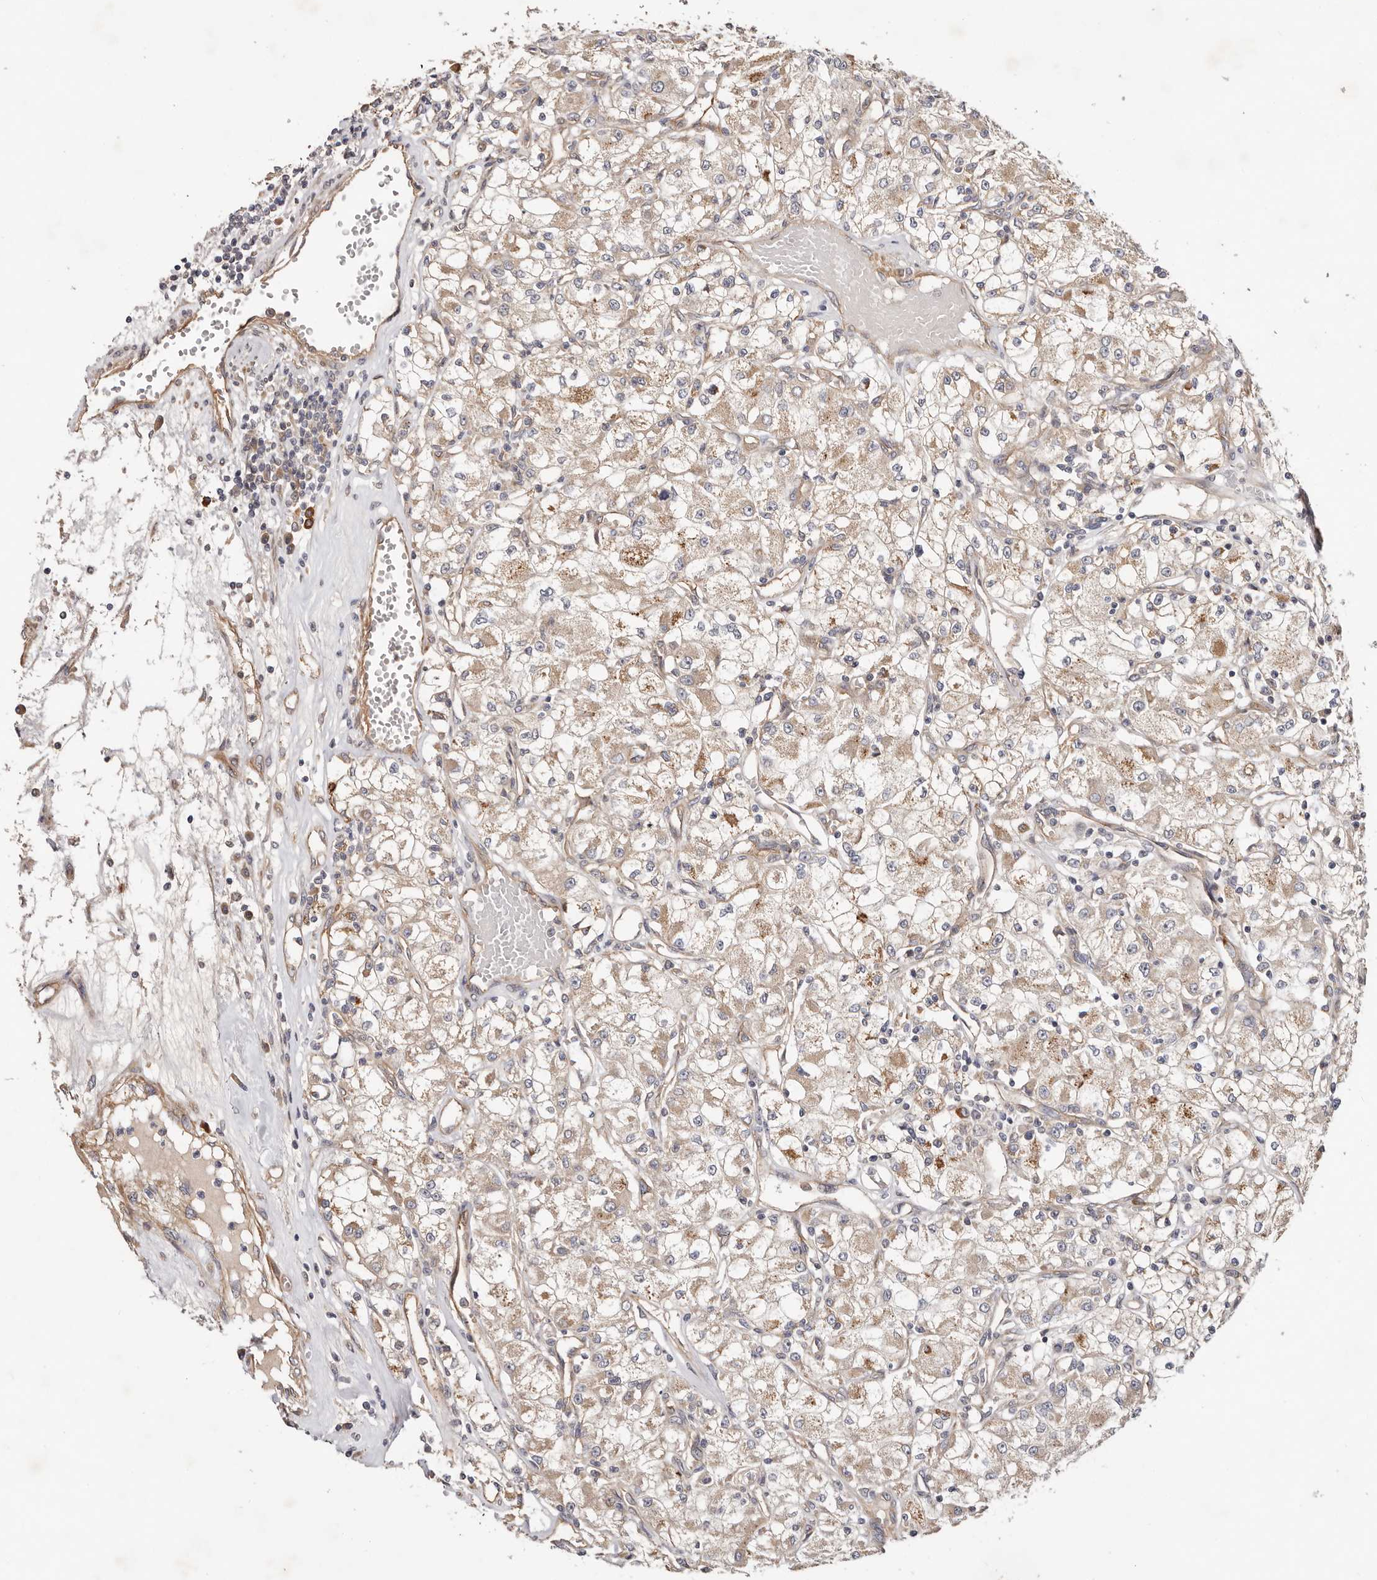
{"staining": {"intensity": "weak", "quantity": ">75%", "location": "cytoplasmic/membranous"}, "tissue": "renal cancer", "cell_type": "Tumor cells", "image_type": "cancer", "snomed": [{"axis": "morphology", "description": "Adenocarcinoma, NOS"}, {"axis": "topography", "description": "Kidney"}], "caption": "Protein expression by IHC exhibits weak cytoplasmic/membranous expression in about >75% of tumor cells in renal cancer.", "gene": "MACF1", "patient": {"sex": "female", "age": 59}}